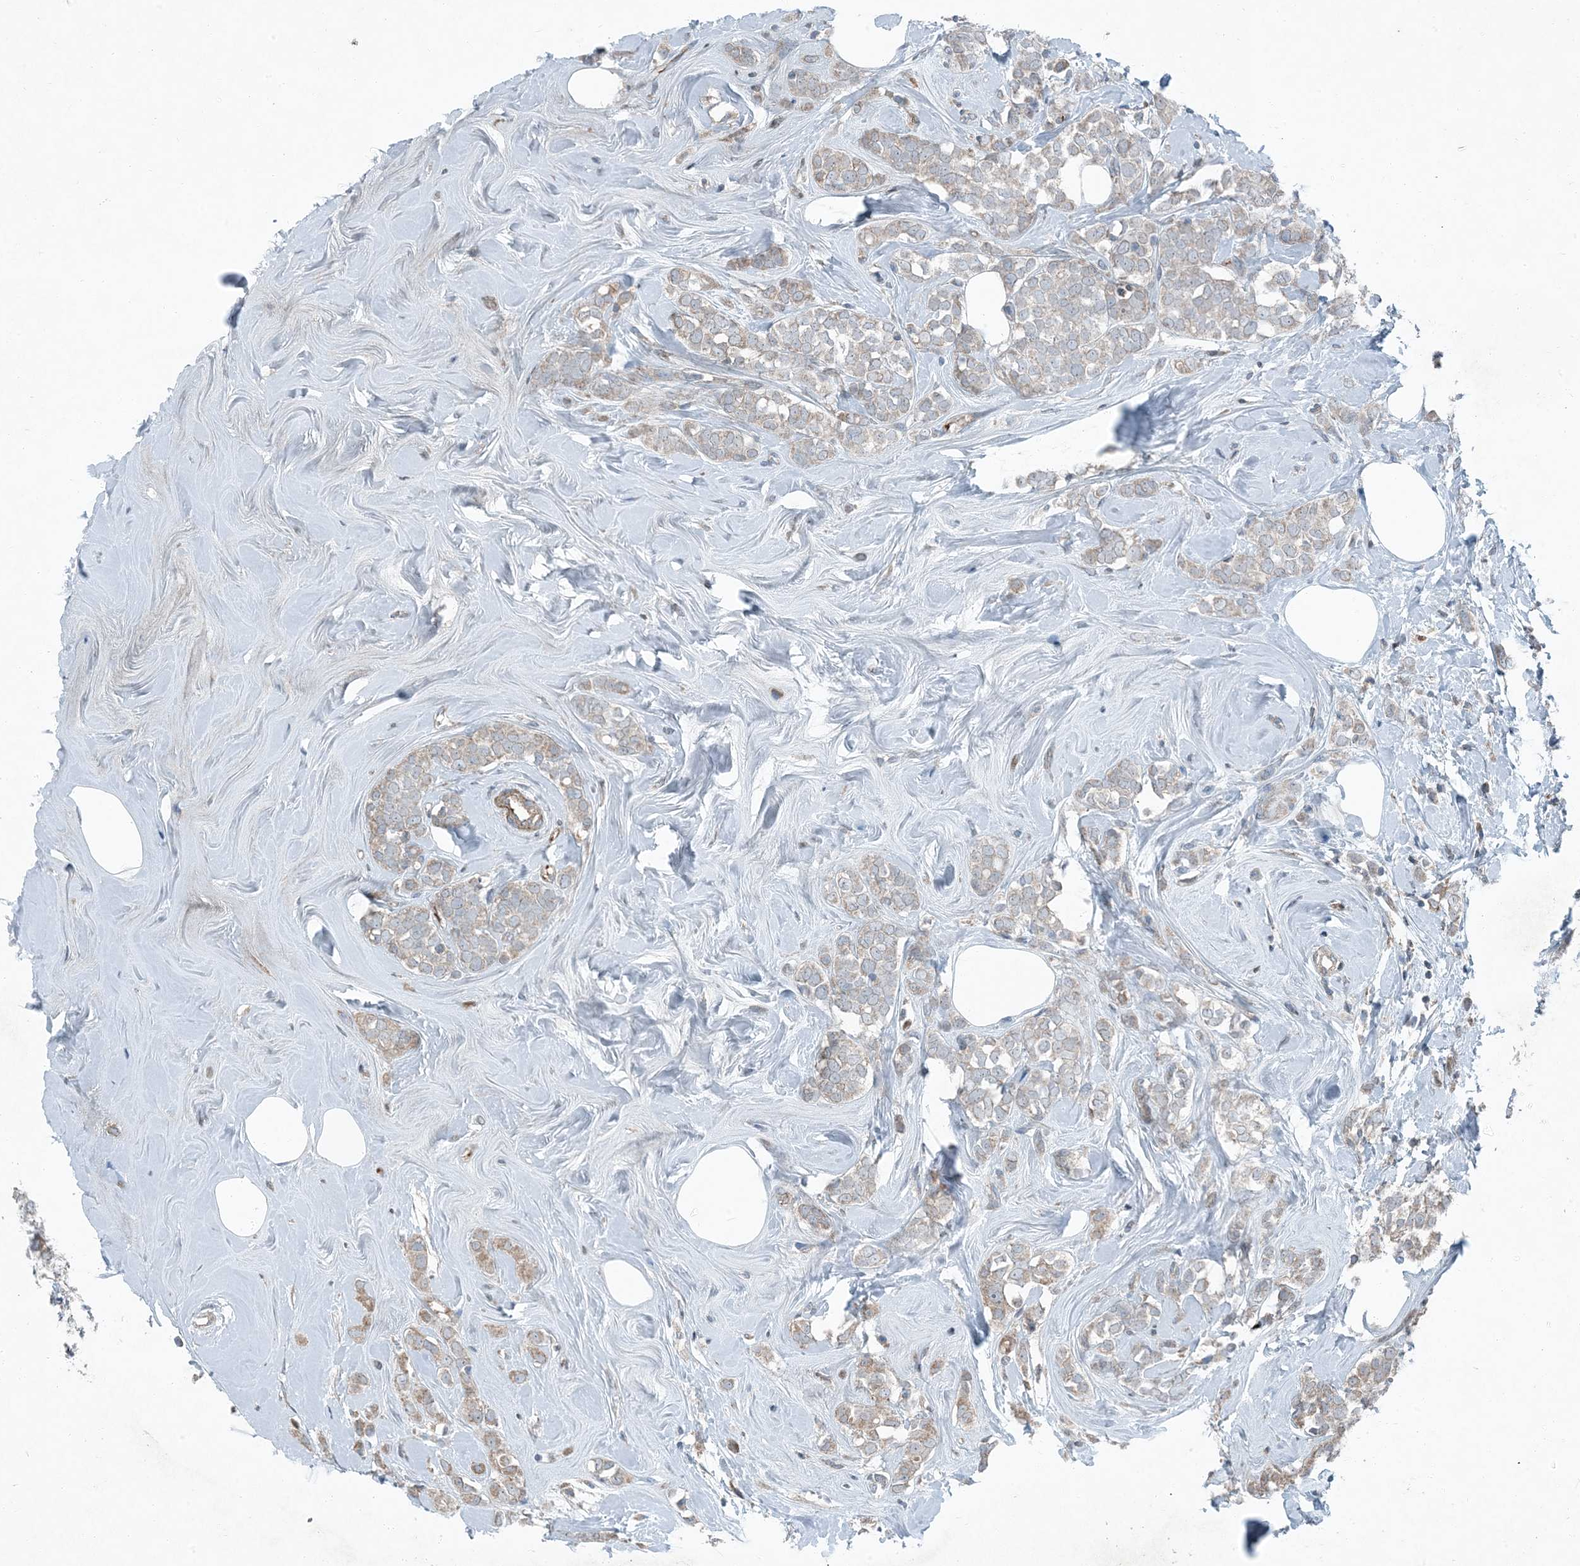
{"staining": {"intensity": "weak", "quantity": "<25%", "location": "cytoplasmic/membranous"}, "tissue": "breast cancer", "cell_type": "Tumor cells", "image_type": "cancer", "snomed": [{"axis": "morphology", "description": "Lobular carcinoma"}, {"axis": "topography", "description": "Breast"}], "caption": "Immunohistochemical staining of human breast cancer (lobular carcinoma) reveals no significant positivity in tumor cells.", "gene": "APOM", "patient": {"sex": "female", "age": 47}}